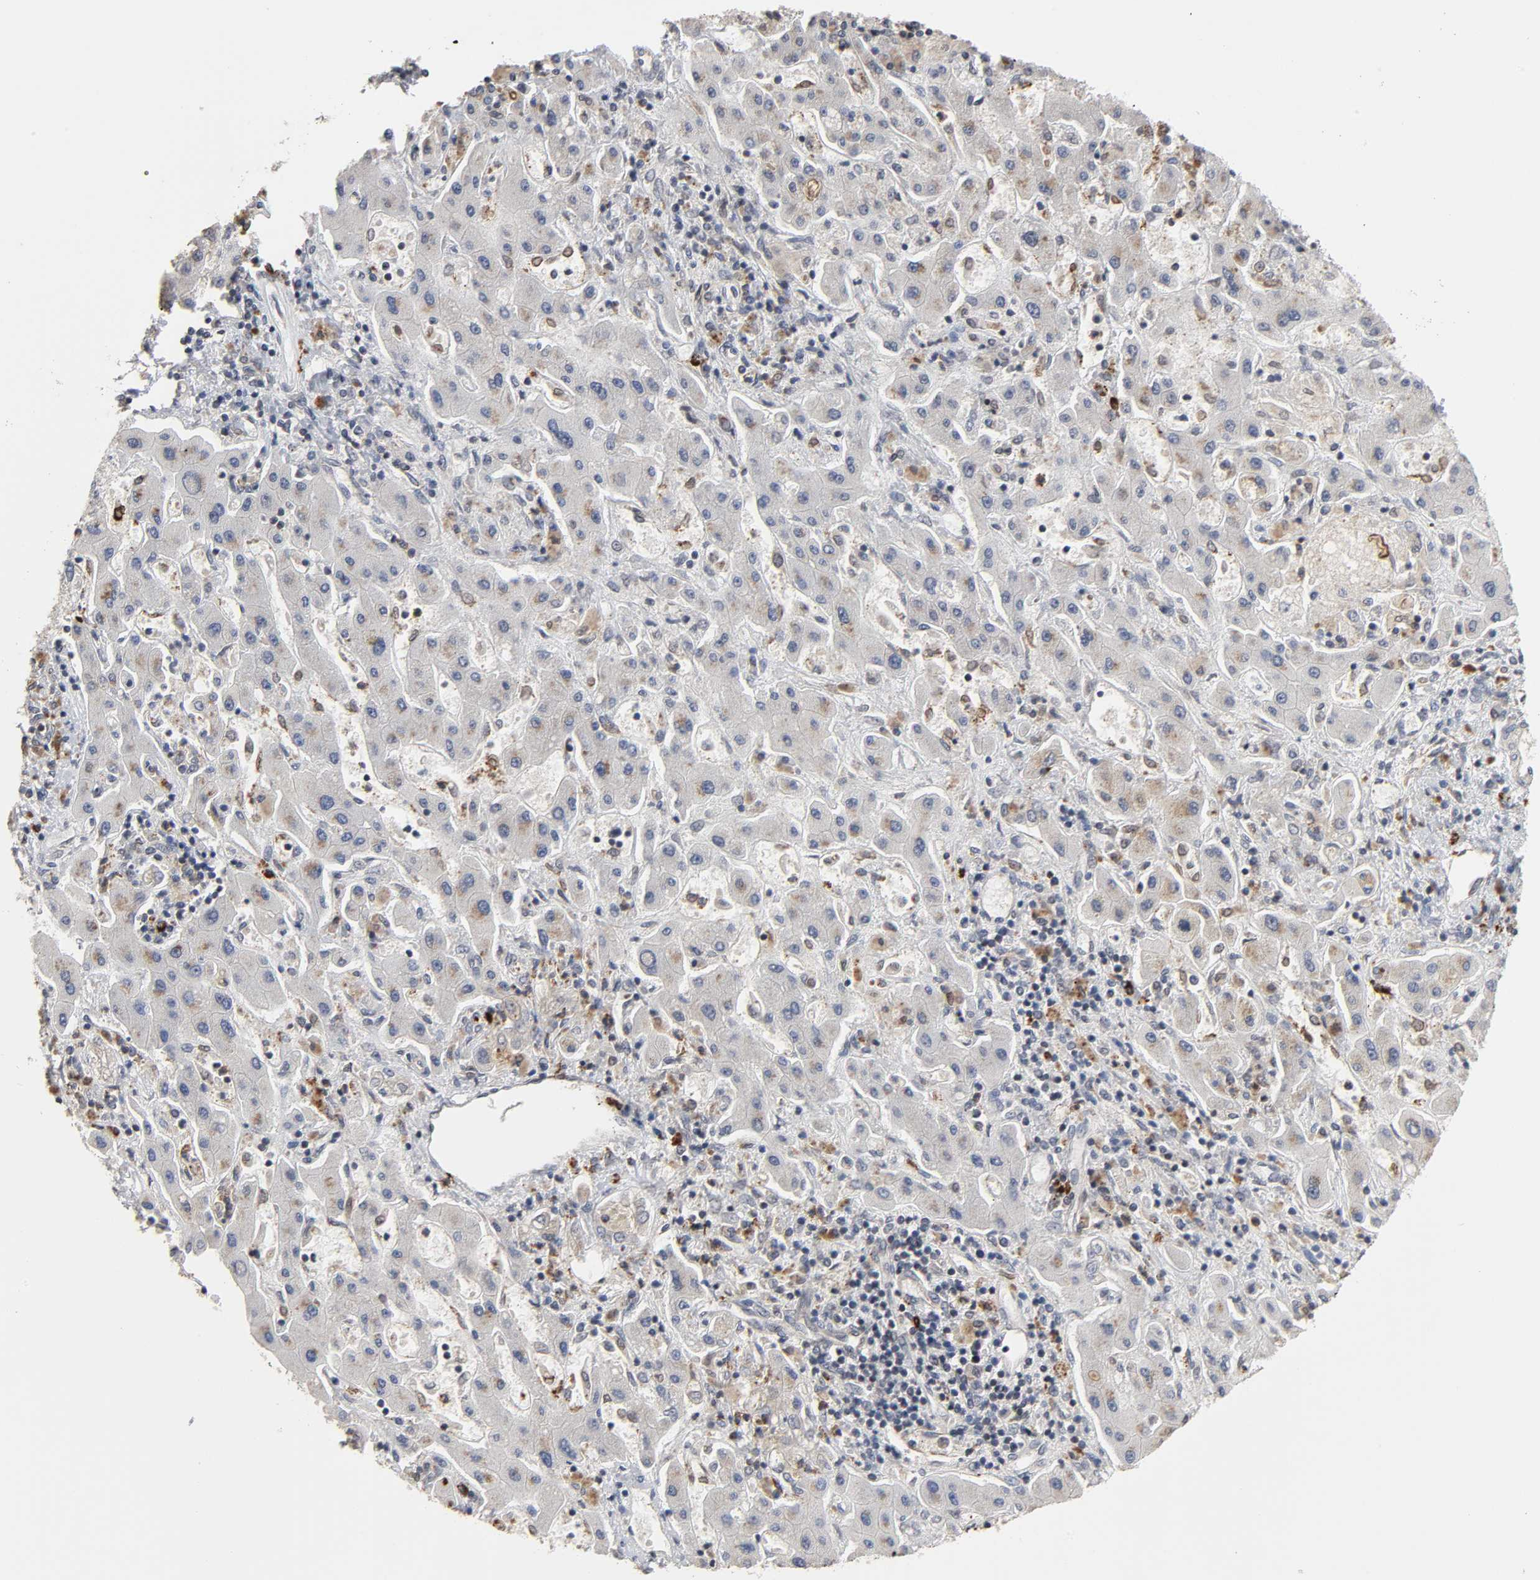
{"staining": {"intensity": "weak", "quantity": "<25%", "location": "cytoplasmic/membranous"}, "tissue": "liver cancer", "cell_type": "Tumor cells", "image_type": "cancer", "snomed": [{"axis": "morphology", "description": "Cholangiocarcinoma"}, {"axis": "topography", "description": "Liver"}], "caption": "Tumor cells are negative for protein expression in human liver cancer (cholangiocarcinoma).", "gene": "CCDC175", "patient": {"sex": "male", "age": 50}}